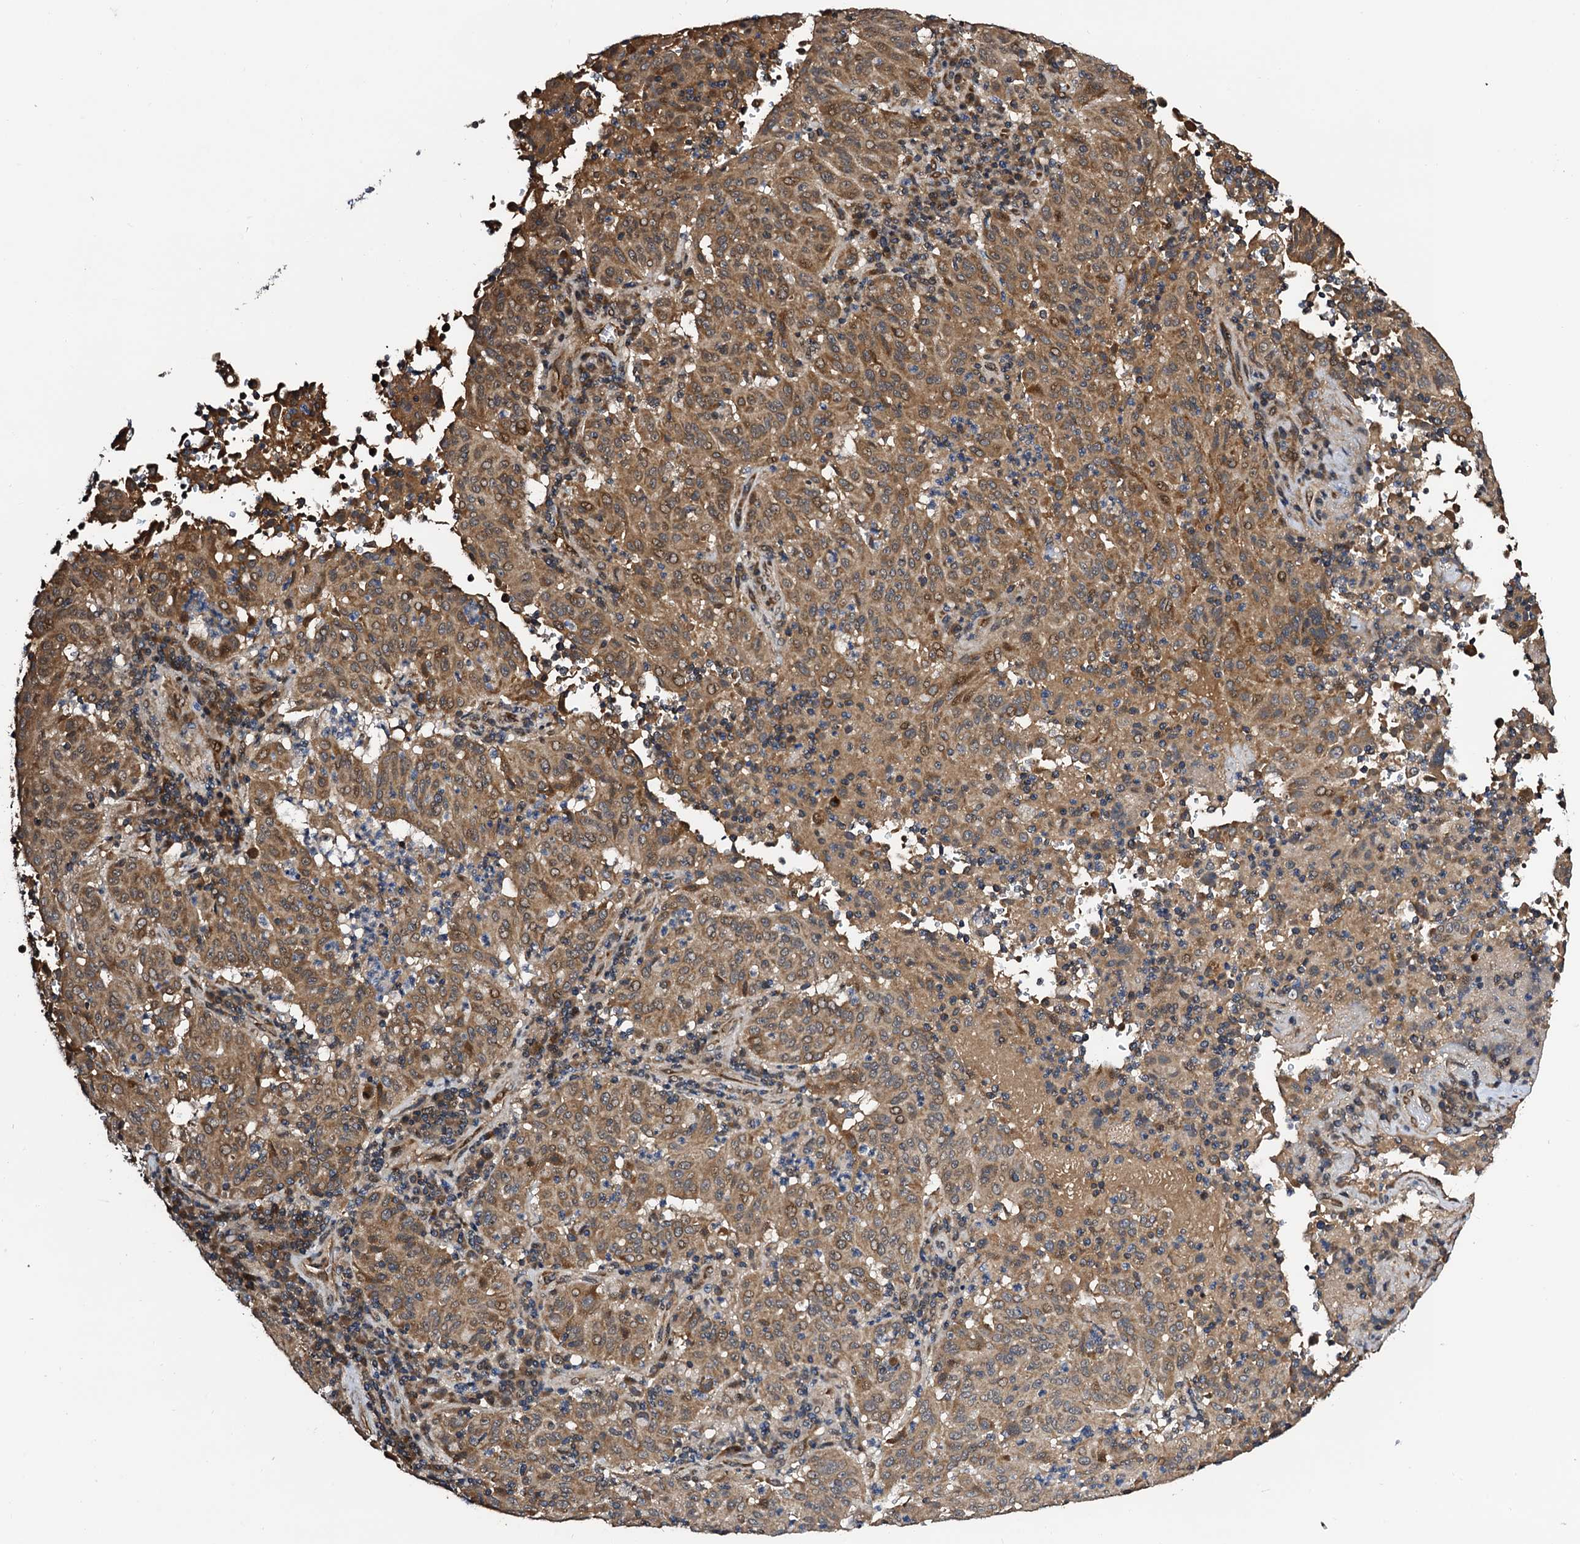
{"staining": {"intensity": "moderate", "quantity": ">75%", "location": "cytoplasmic/membranous"}, "tissue": "pancreatic cancer", "cell_type": "Tumor cells", "image_type": "cancer", "snomed": [{"axis": "morphology", "description": "Adenocarcinoma, NOS"}, {"axis": "topography", "description": "Pancreas"}], "caption": "Immunohistochemistry (IHC) of pancreatic adenocarcinoma displays medium levels of moderate cytoplasmic/membranous staining in about >75% of tumor cells.", "gene": "NAA16", "patient": {"sex": "male", "age": 63}}